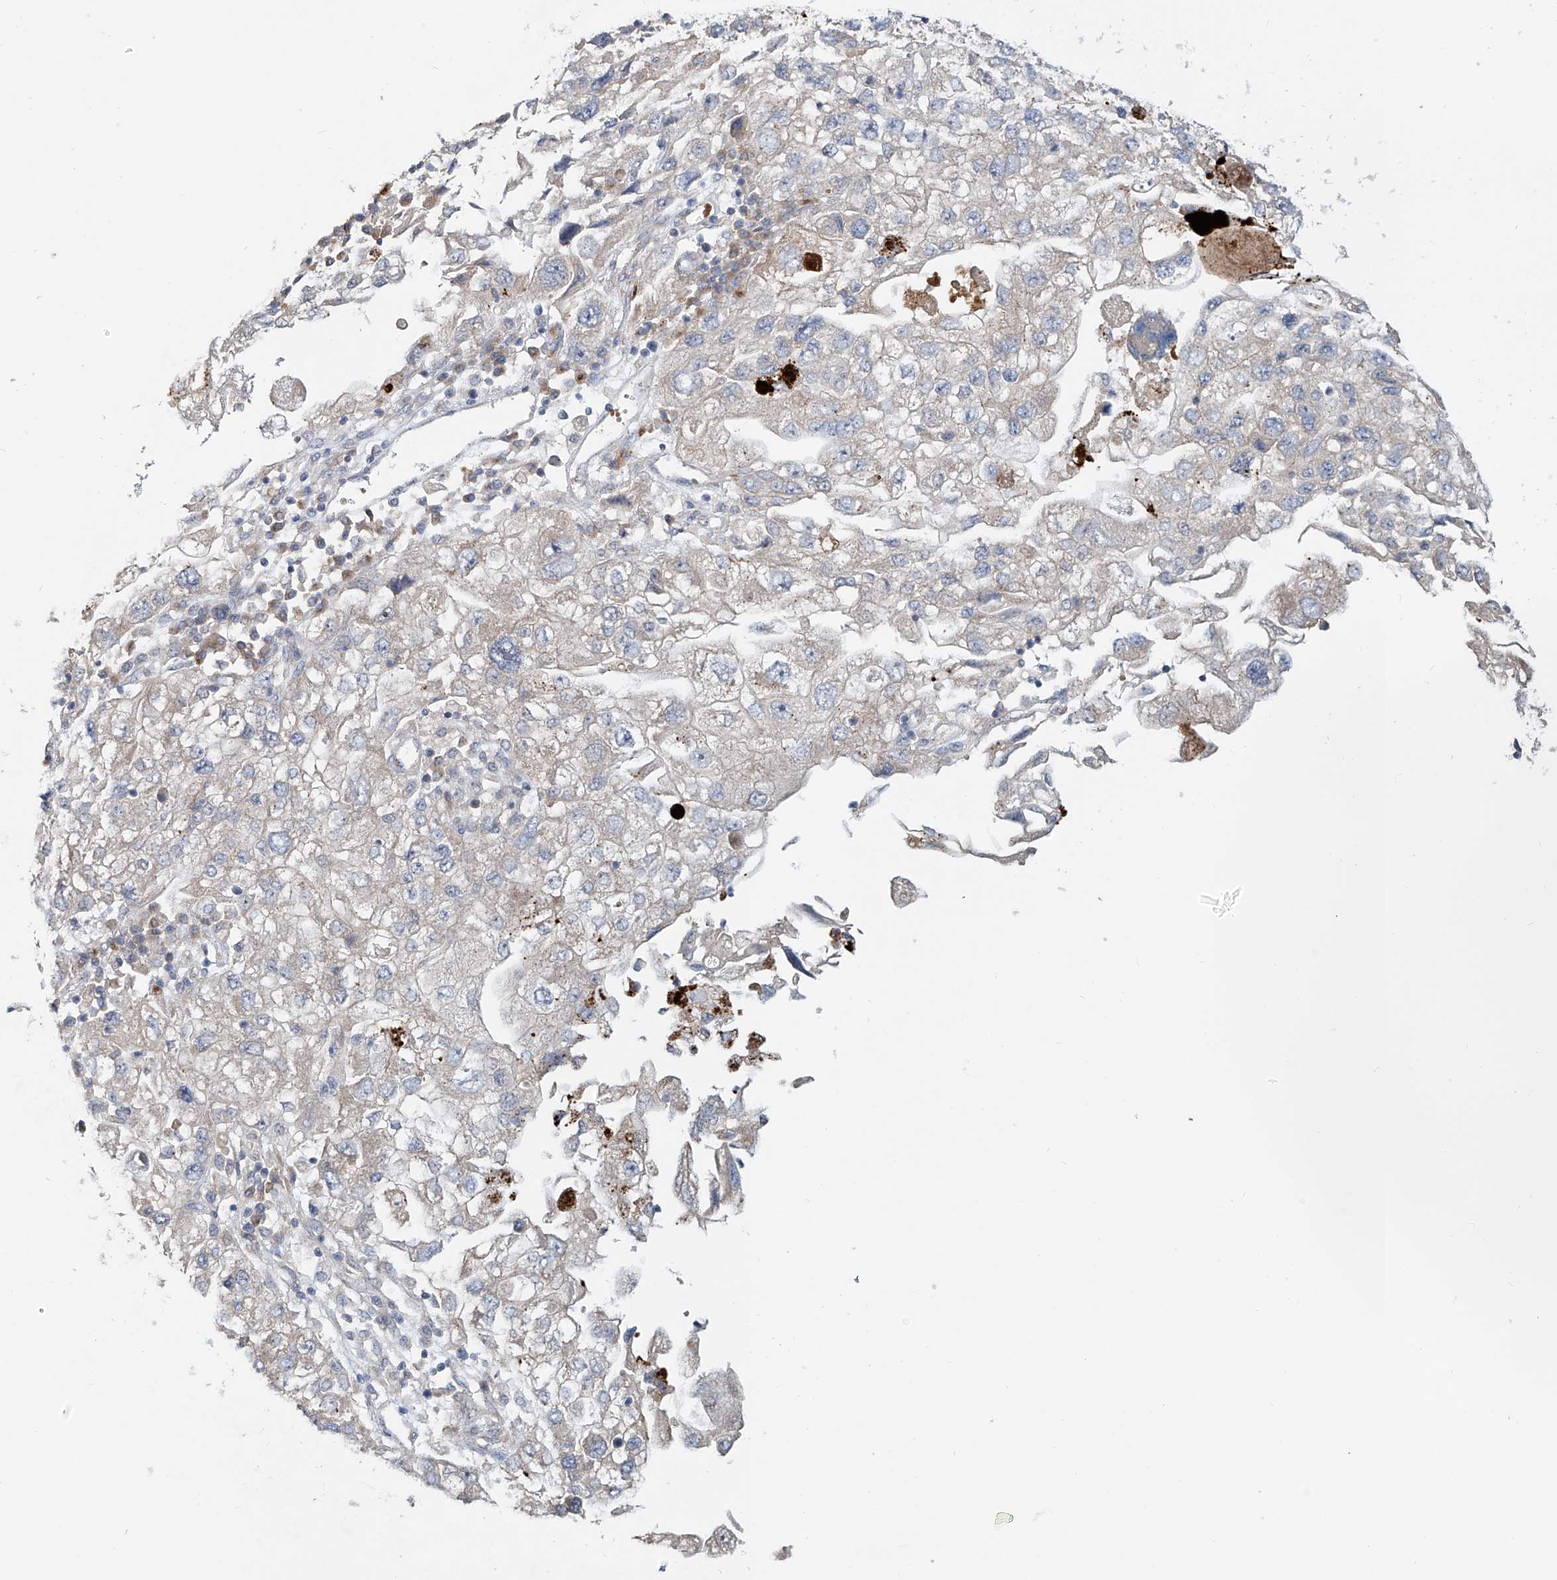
{"staining": {"intensity": "weak", "quantity": "<25%", "location": "cytoplasmic/membranous"}, "tissue": "endometrial cancer", "cell_type": "Tumor cells", "image_type": "cancer", "snomed": [{"axis": "morphology", "description": "Adenocarcinoma, NOS"}, {"axis": "topography", "description": "Endometrium"}], "caption": "A high-resolution histopathology image shows IHC staining of endometrial cancer (adenocarcinoma), which demonstrates no significant expression in tumor cells.", "gene": "TJAP1", "patient": {"sex": "female", "age": 49}}